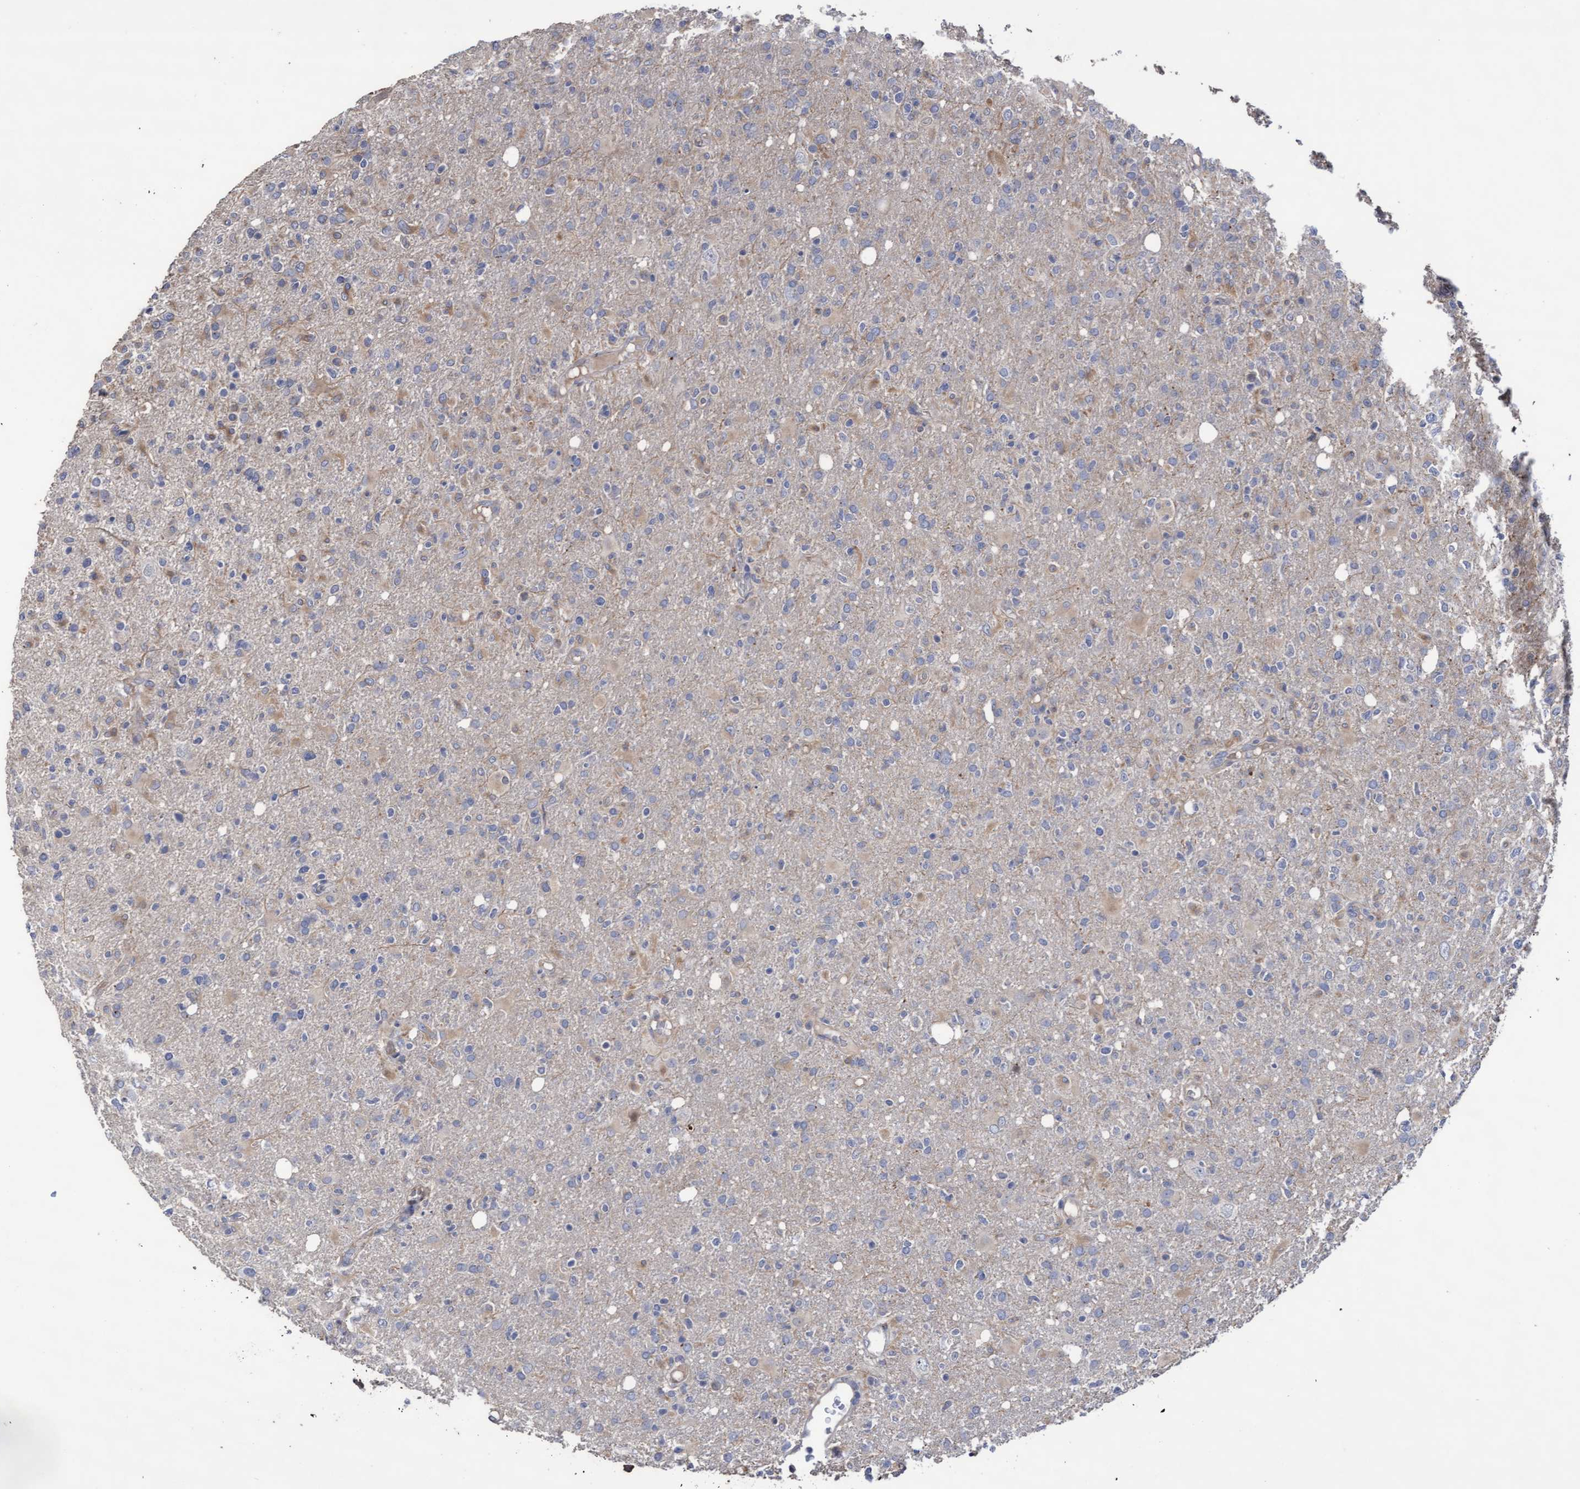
{"staining": {"intensity": "weak", "quantity": "<25%", "location": "cytoplasmic/membranous"}, "tissue": "glioma", "cell_type": "Tumor cells", "image_type": "cancer", "snomed": [{"axis": "morphology", "description": "Glioma, malignant, High grade"}, {"axis": "topography", "description": "Brain"}], "caption": "IHC of human malignant glioma (high-grade) displays no expression in tumor cells.", "gene": "KRT24", "patient": {"sex": "female", "age": 57}}